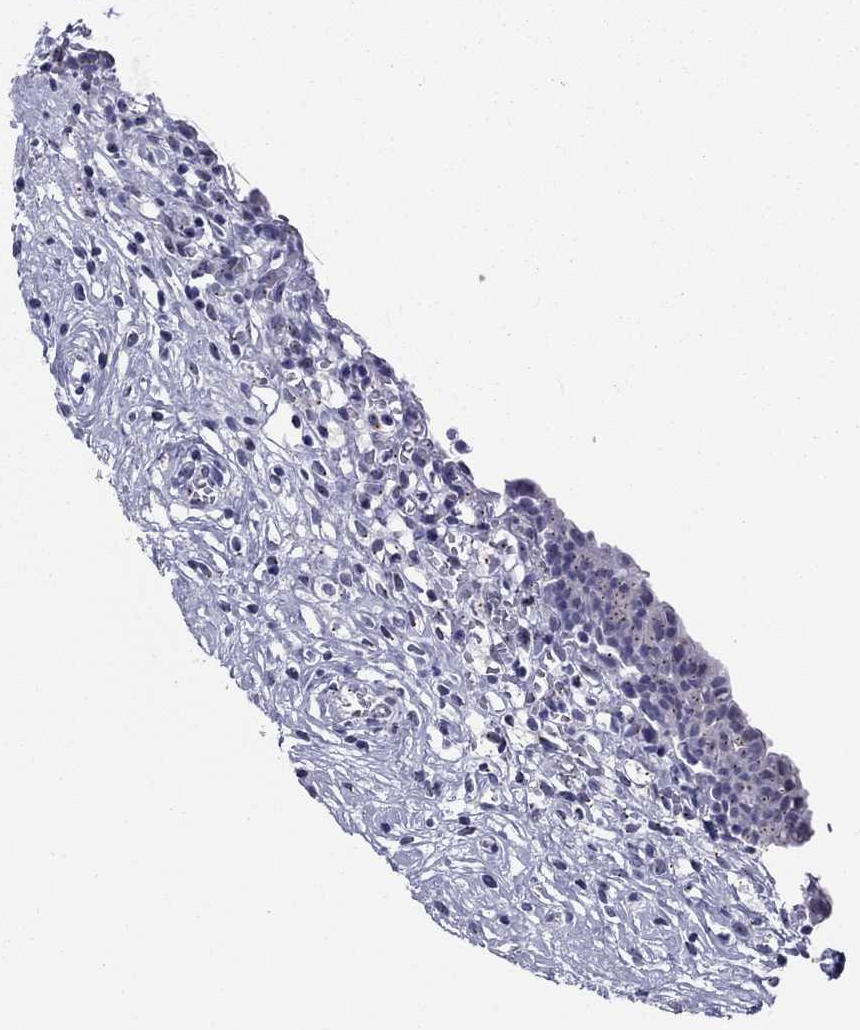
{"staining": {"intensity": "negative", "quantity": "none", "location": "none"}, "tissue": "urinary bladder", "cell_type": "Urothelial cells", "image_type": "normal", "snomed": [{"axis": "morphology", "description": "Normal tissue, NOS"}, {"axis": "topography", "description": "Urinary bladder"}], "caption": "High power microscopy micrograph of an immunohistochemistry (IHC) histopathology image of normal urinary bladder, revealing no significant positivity in urothelial cells. Nuclei are stained in blue.", "gene": "CEP43", "patient": {"sex": "male", "age": 76}}